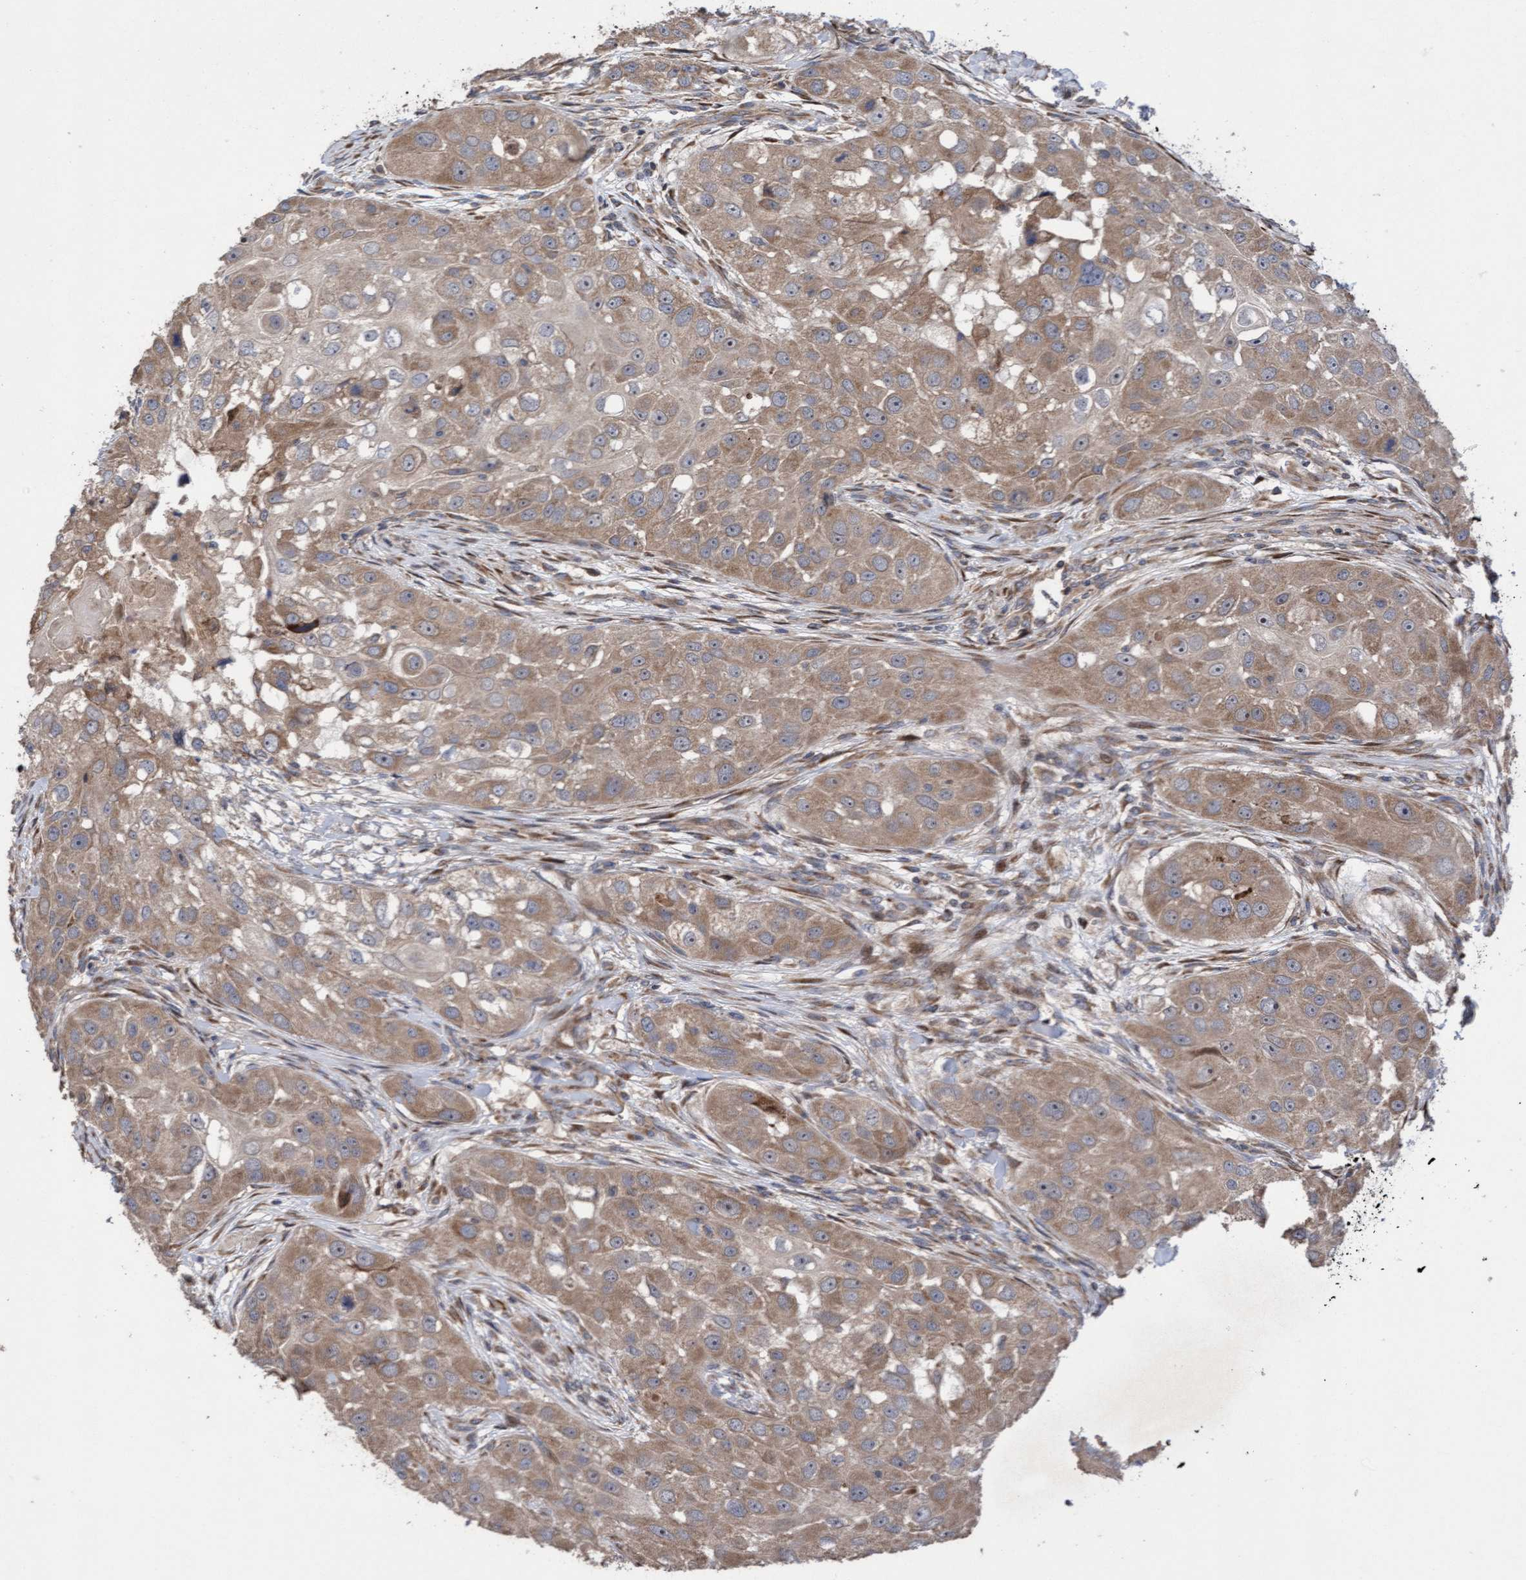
{"staining": {"intensity": "moderate", "quantity": ">75%", "location": "cytoplasmic/membranous,nuclear"}, "tissue": "head and neck cancer", "cell_type": "Tumor cells", "image_type": "cancer", "snomed": [{"axis": "morphology", "description": "Normal tissue, NOS"}, {"axis": "morphology", "description": "Squamous cell carcinoma, NOS"}, {"axis": "topography", "description": "Skeletal muscle"}, {"axis": "topography", "description": "Head-Neck"}], "caption": "DAB immunohistochemical staining of human squamous cell carcinoma (head and neck) displays moderate cytoplasmic/membranous and nuclear protein staining in approximately >75% of tumor cells.", "gene": "ELP5", "patient": {"sex": "male", "age": 51}}